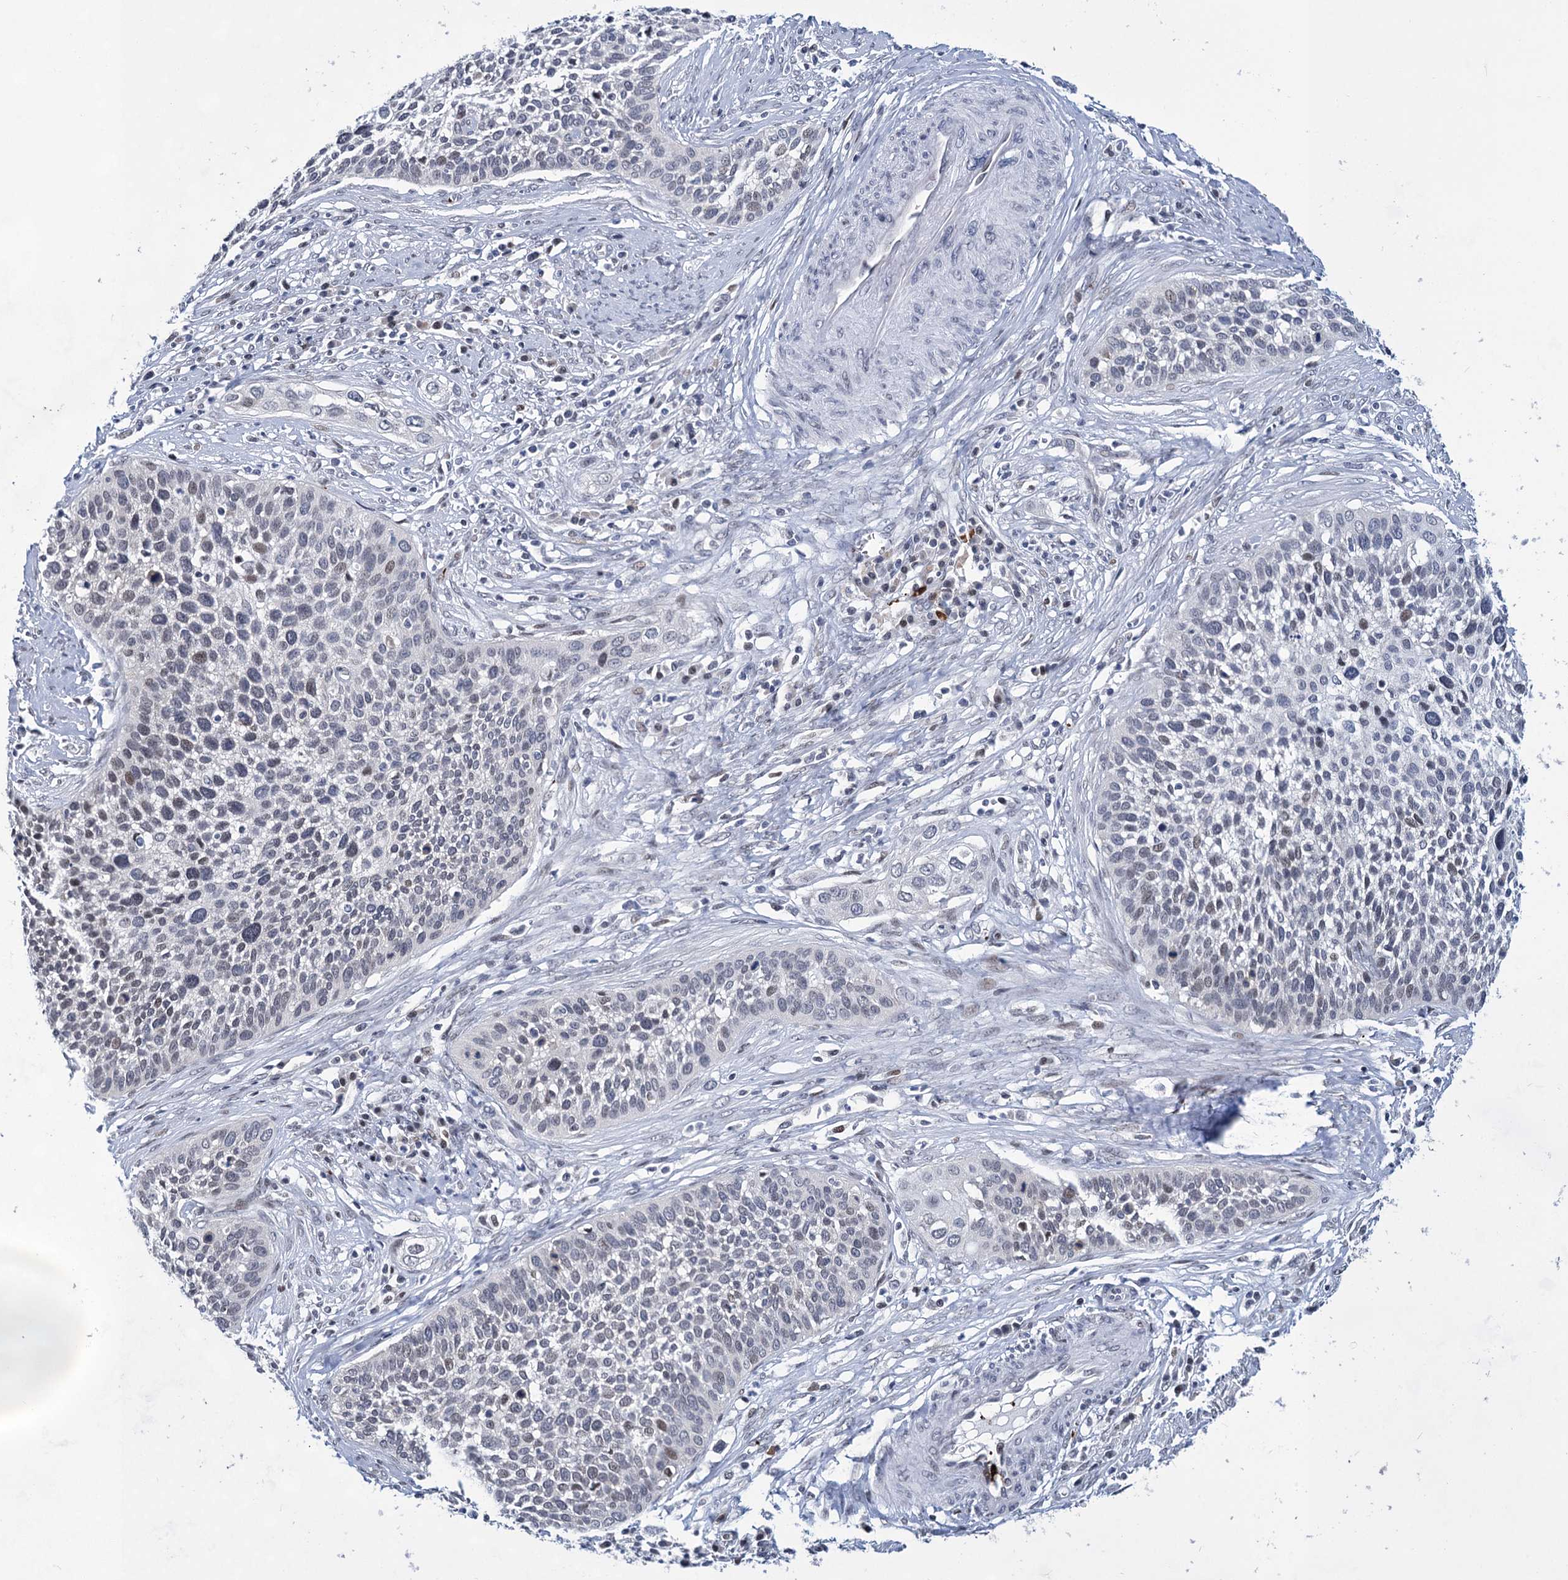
{"staining": {"intensity": "negative", "quantity": "none", "location": "none"}, "tissue": "cervical cancer", "cell_type": "Tumor cells", "image_type": "cancer", "snomed": [{"axis": "morphology", "description": "Squamous cell carcinoma, NOS"}, {"axis": "topography", "description": "Cervix"}], "caption": "Tumor cells show no significant staining in cervical squamous cell carcinoma.", "gene": "MON2", "patient": {"sex": "female", "age": 34}}